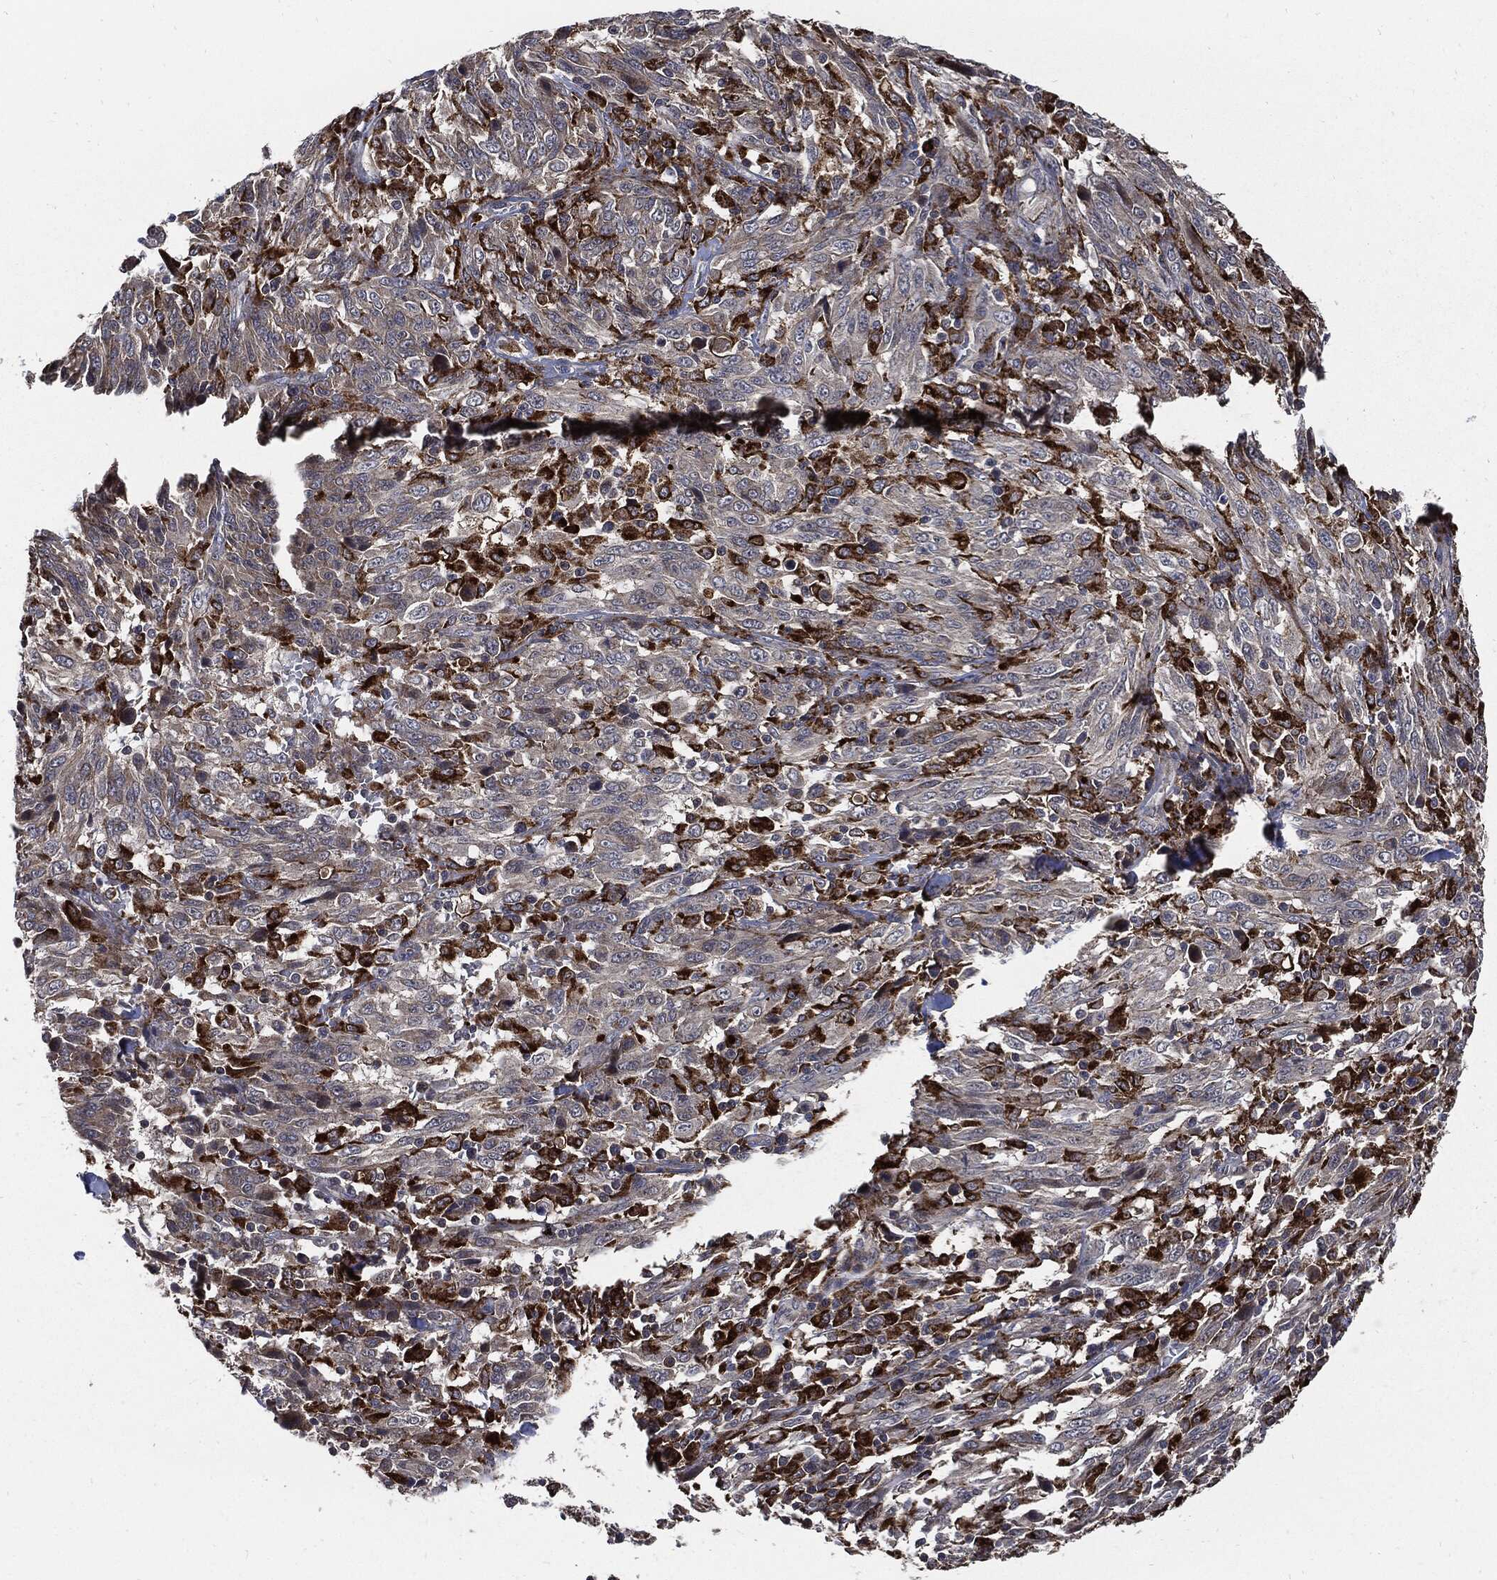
{"staining": {"intensity": "negative", "quantity": "none", "location": "none"}, "tissue": "melanoma", "cell_type": "Tumor cells", "image_type": "cancer", "snomed": [{"axis": "morphology", "description": "Malignant melanoma, NOS"}, {"axis": "topography", "description": "Skin"}], "caption": "Immunohistochemistry (IHC) of human malignant melanoma shows no expression in tumor cells.", "gene": "SLC31A2", "patient": {"sex": "female", "age": 91}}